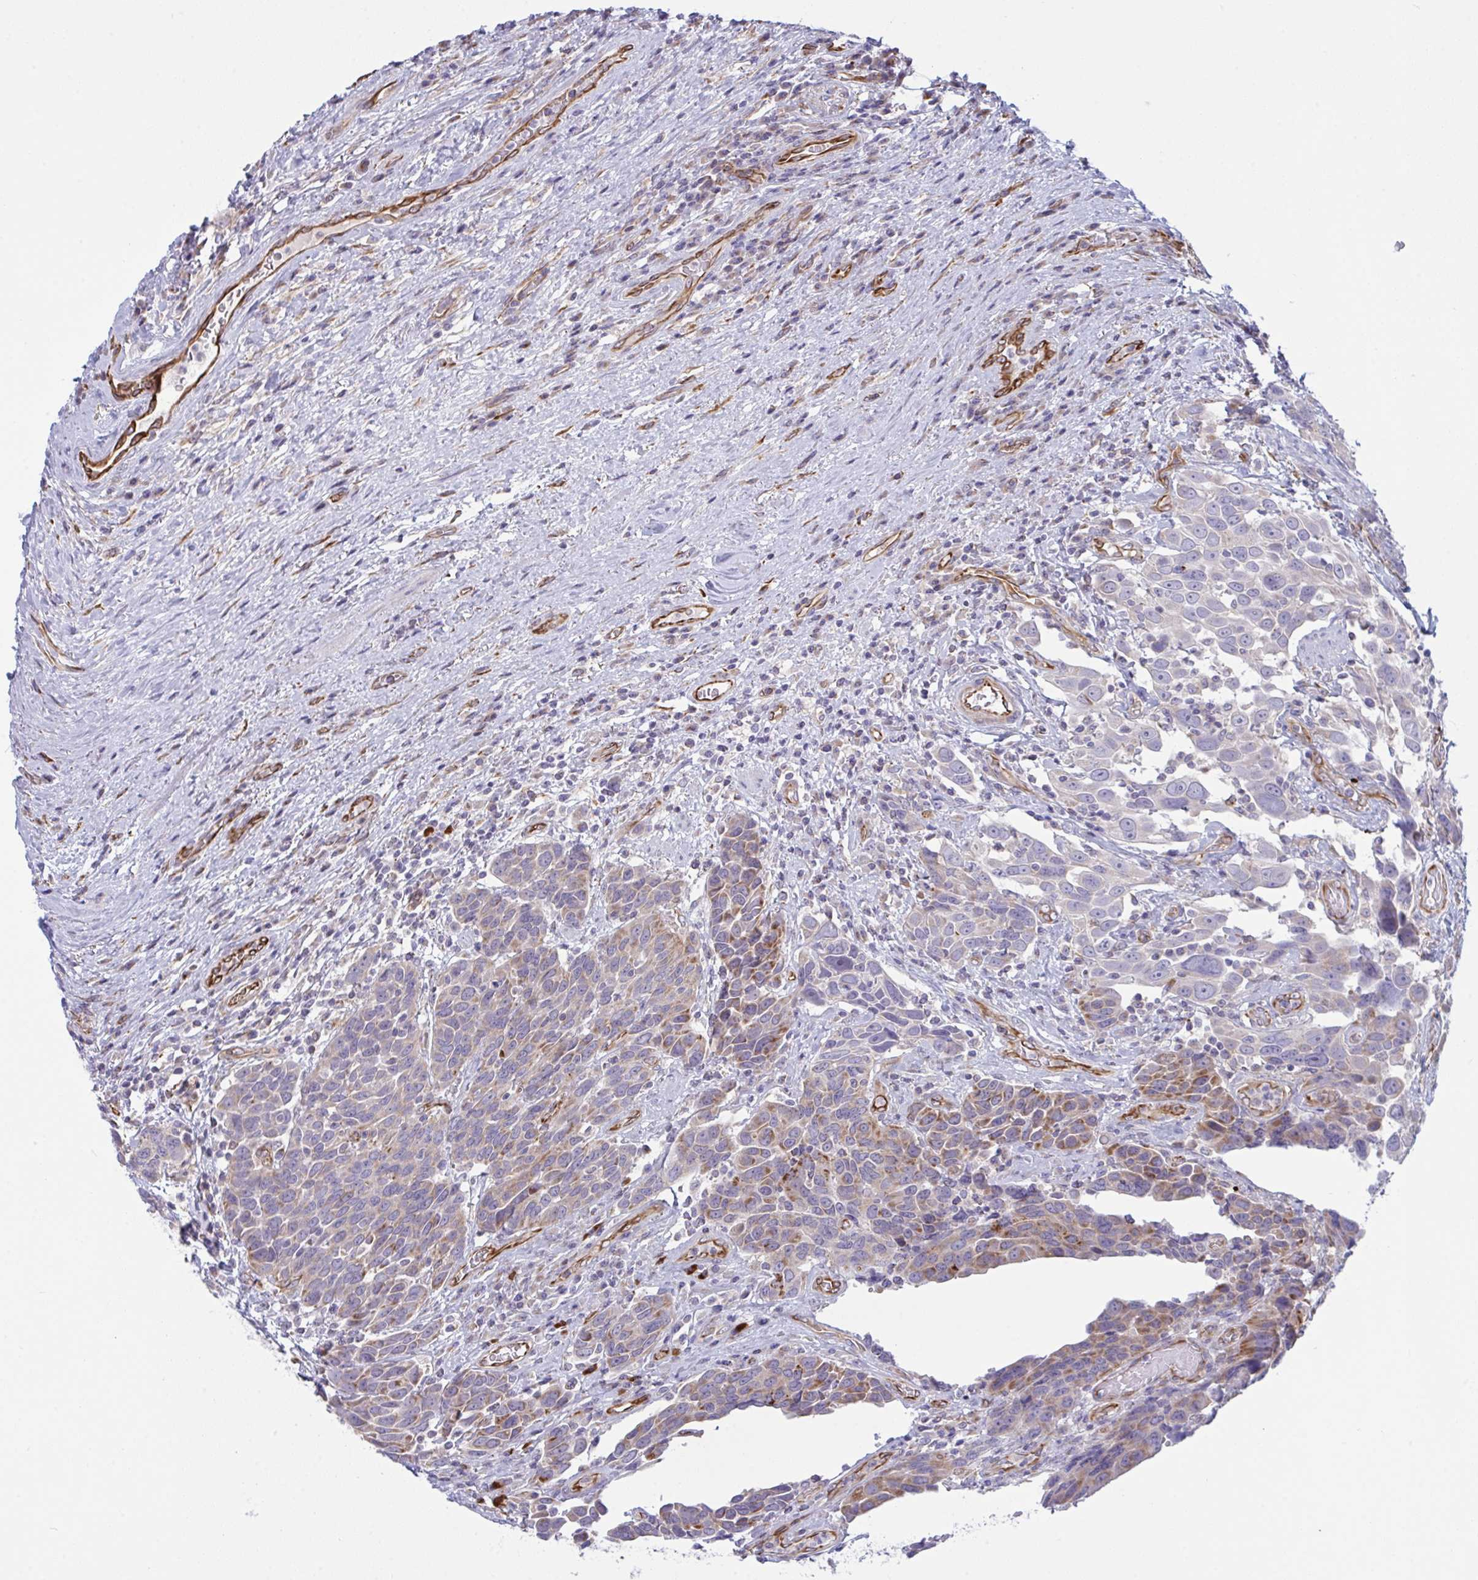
{"staining": {"intensity": "moderate", "quantity": "<25%", "location": "cytoplasmic/membranous"}, "tissue": "urothelial cancer", "cell_type": "Tumor cells", "image_type": "cancer", "snomed": [{"axis": "morphology", "description": "Urothelial carcinoma, High grade"}, {"axis": "topography", "description": "Urinary bladder"}], "caption": "About <25% of tumor cells in urothelial carcinoma (high-grade) show moderate cytoplasmic/membranous protein expression as visualized by brown immunohistochemical staining.", "gene": "DCBLD1", "patient": {"sex": "female", "age": 70}}